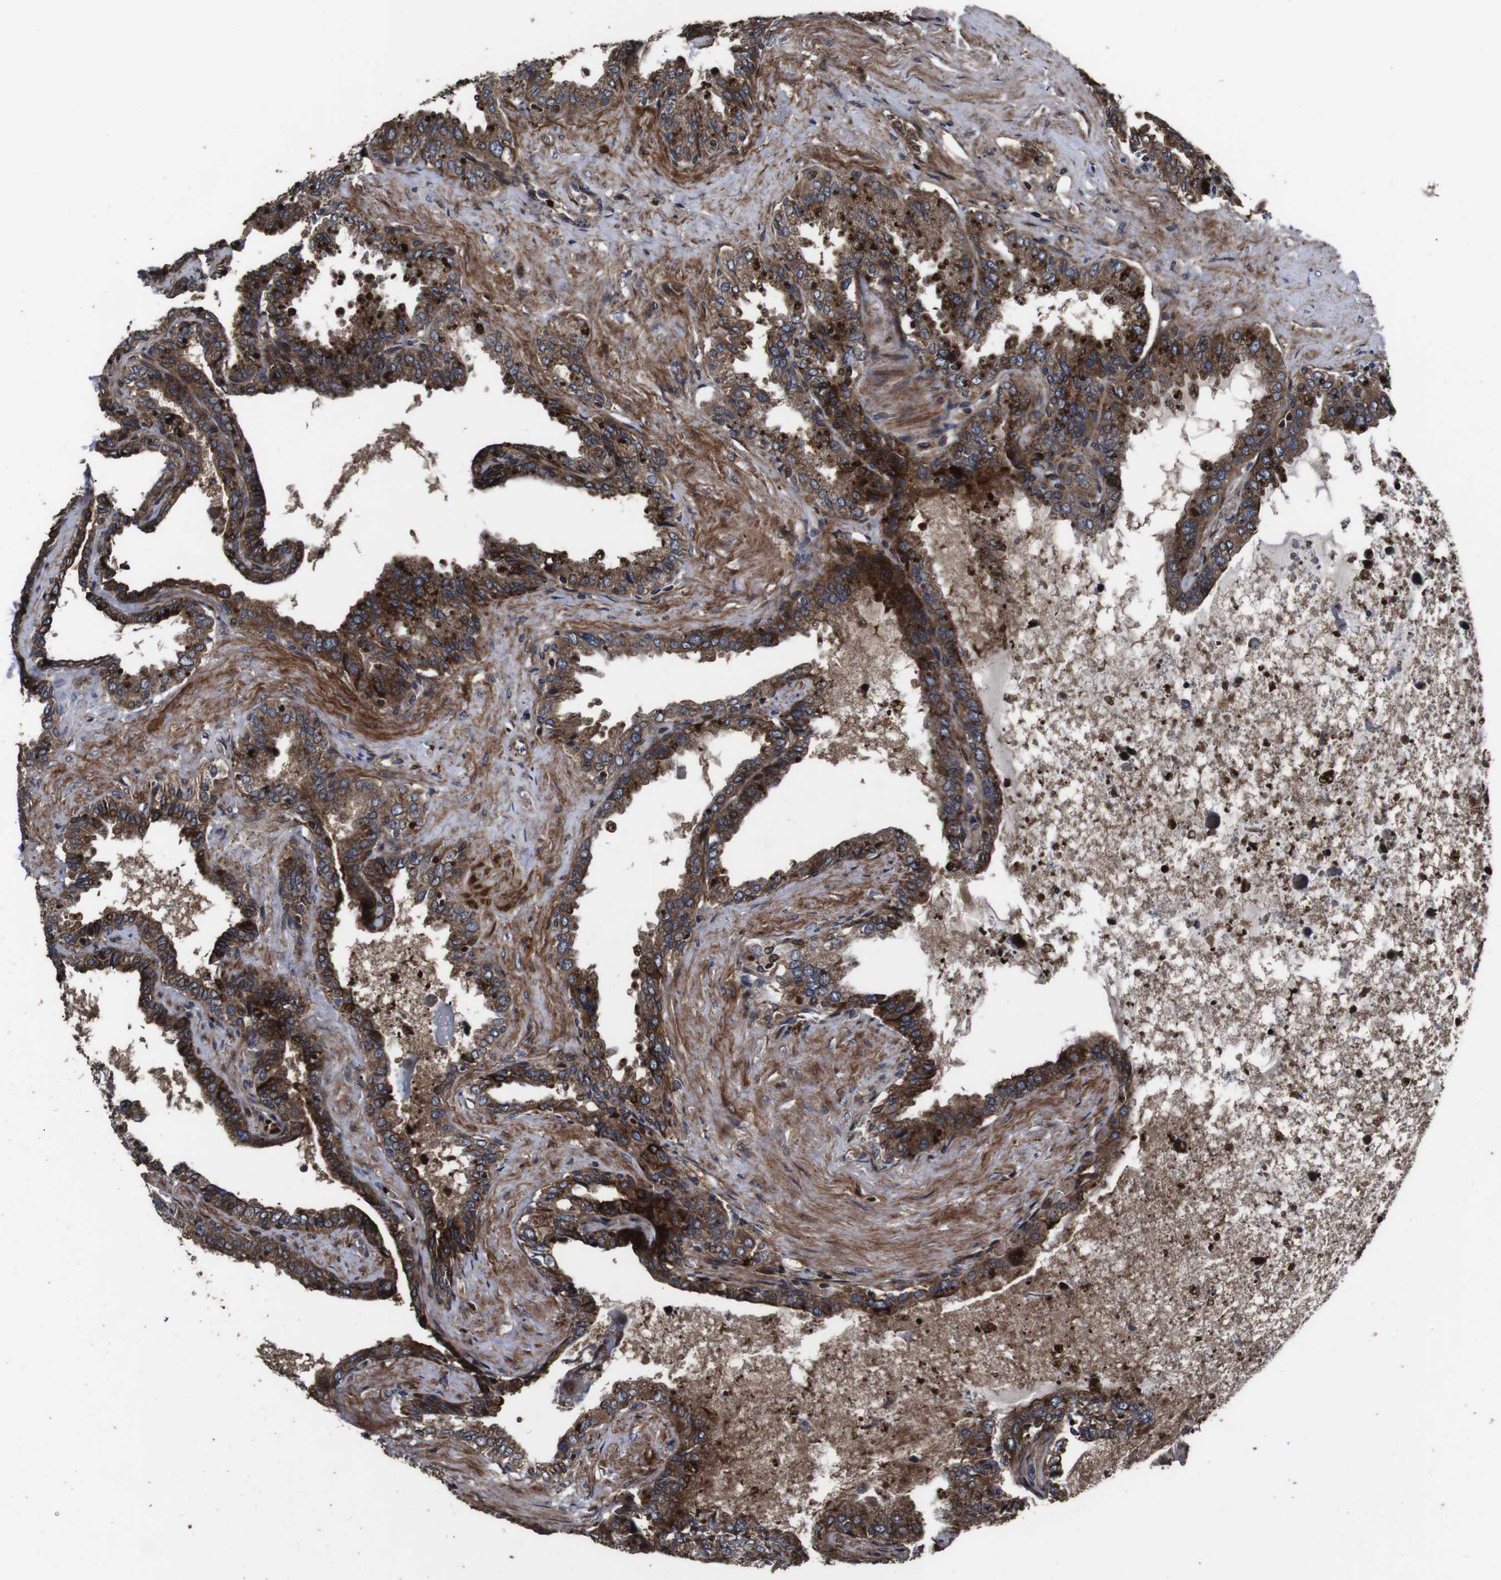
{"staining": {"intensity": "strong", "quantity": ">75%", "location": "cytoplasmic/membranous"}, "tissue": "seminal vesicle", "cell_type": "Glandular cells", "image_type": "normal", "snomed": [{"axis": "morphology", "description": "Normal tissue, NOS"}, {"axis": "topography", "description": "Seminal veicle"}], "caption": "Strong cytoplasmic/membranous expression is present in about >75% of glandular cells in normal seminal vesicle. (brown staining indicates protein expression, while blue staining denotes nuclei).", "gene": "SMYD3", "patient": {"sex": "male", "age": 46}}